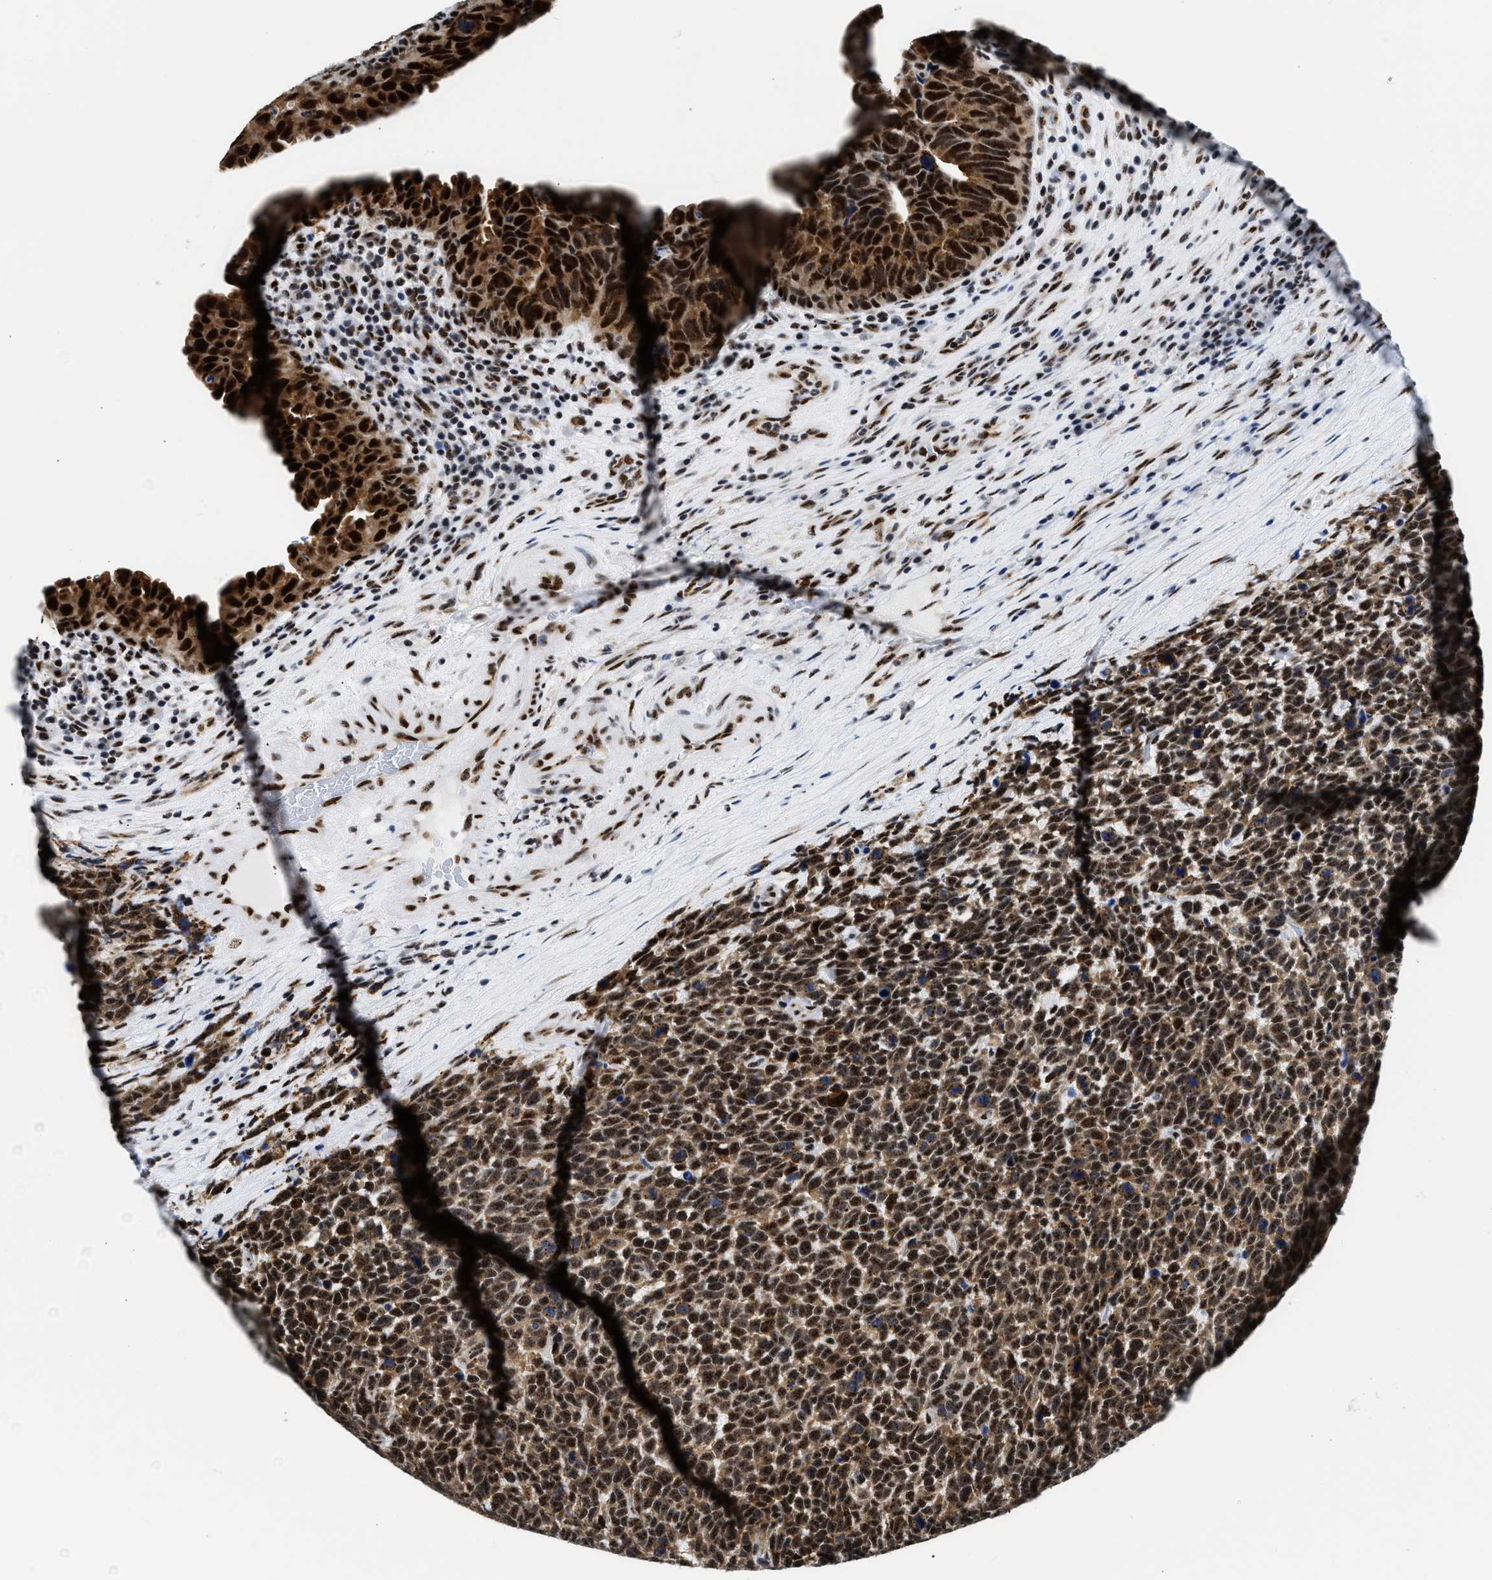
{"staining": {"intensity": "strong", "quantity": ">75%", "location": "cytoplasmic/membranous,nuclear"}, "tissue": "urothelial cancer", "cell_type": "Tumor cells", "image_type": "cancer", "snomed": [{"axis": "morphology", "description": "Urothelial carcinoma, High grade"}, {"axis": "topography", "description": "Urinary bladder"}], "caption": "A high-resolution histopathology image shows immunohistochemistry staining of urothelial cancer, which reveals strong cytoplasmic/membranous and nuclear staining in about >75% of tumor cells. Immunohistochemistry stains the protein of interest in brown and the nuclei are stained blue.", "gene": "RBM8A", "patient": {"sex": "female", "age": 82}}